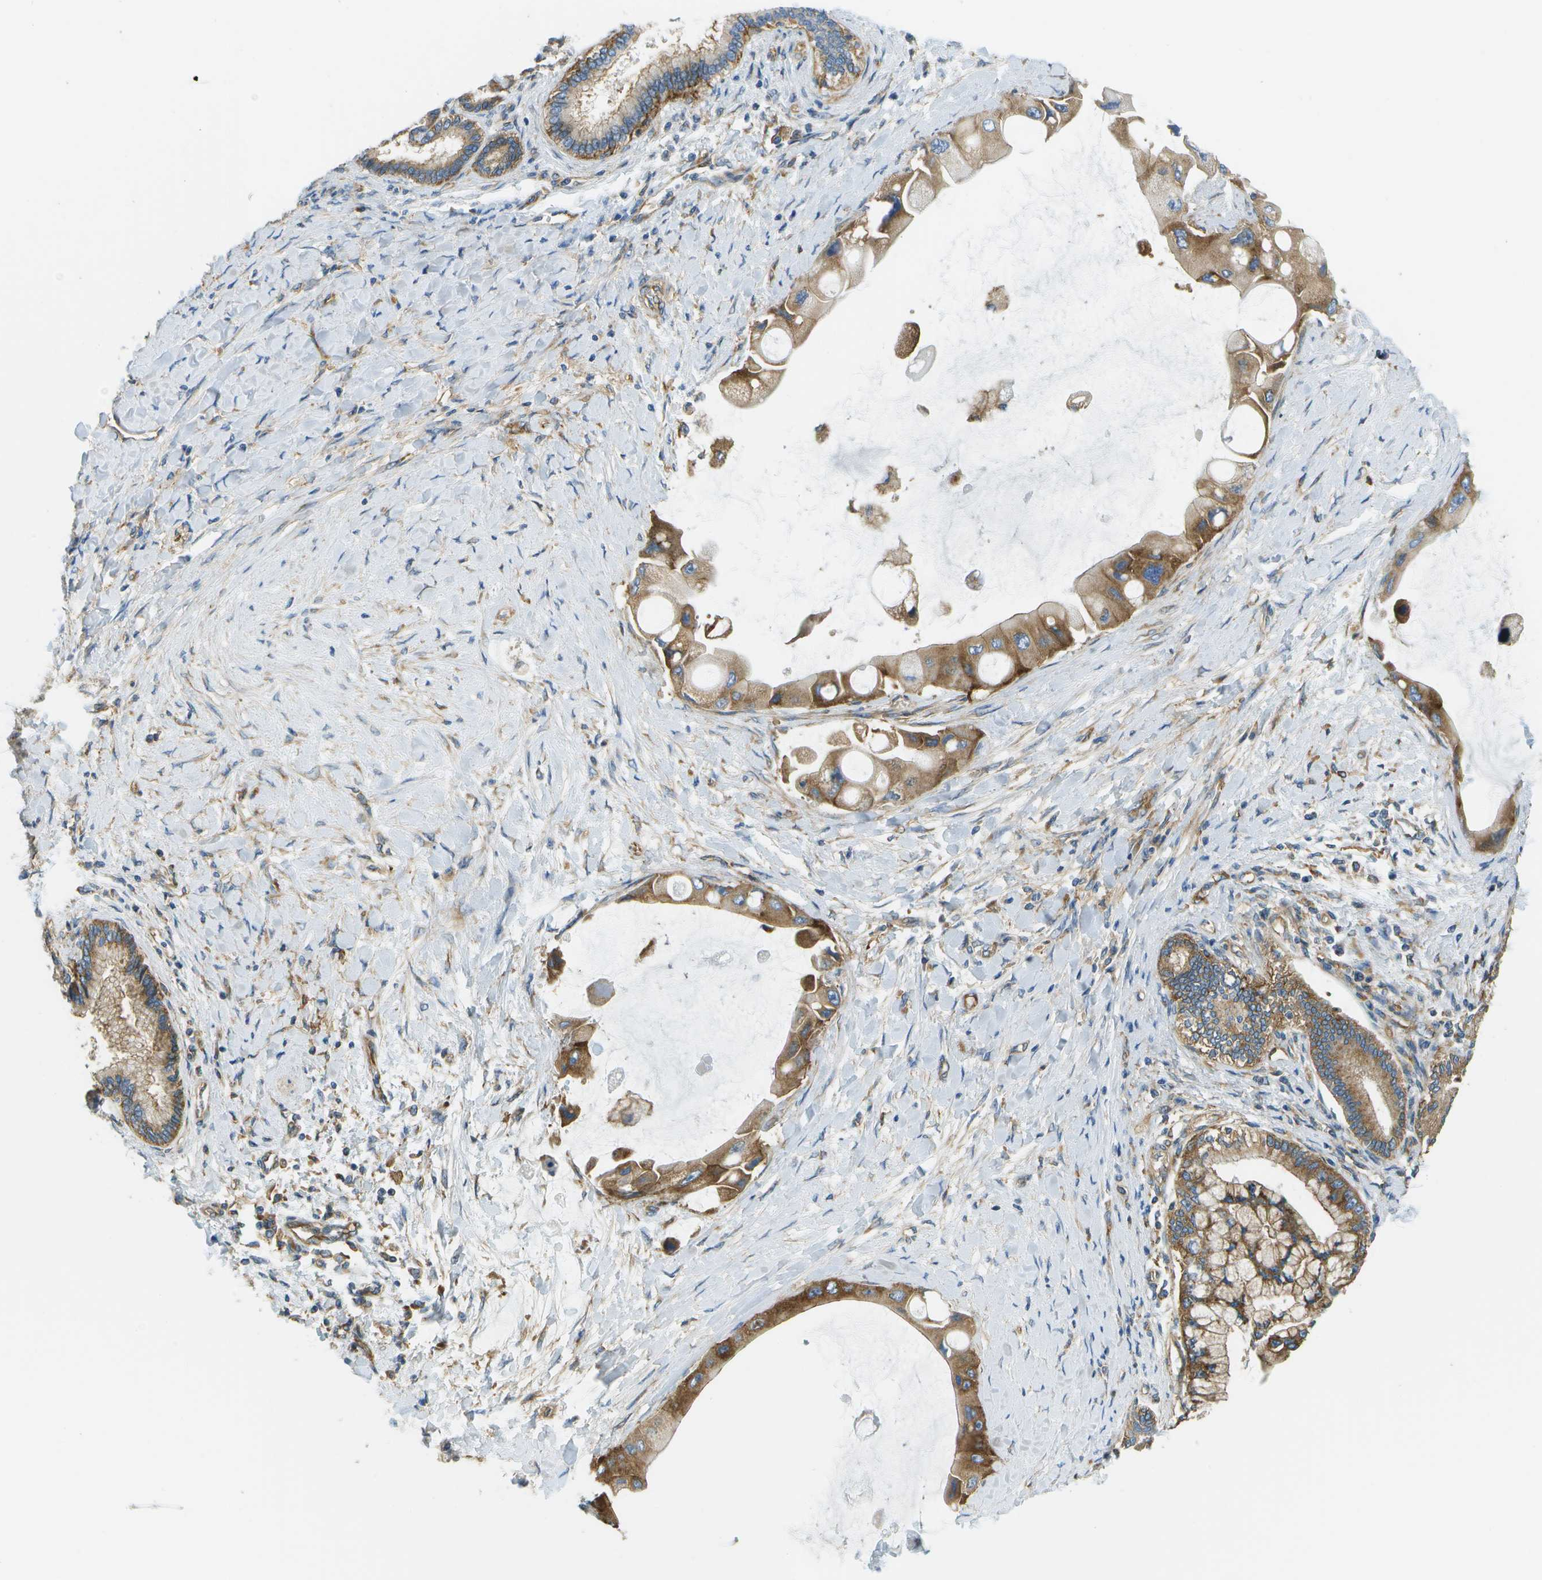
{"staining": {"intensity": "moderate", "quantity": ">75%", "location": "cytoplasmic/membranous"}, "tissue": "liver cancer", "cell_type": "Tumor cells", "image_type": "cancer", "snomed": [{"axis": "morphology", "description": "Normal tissue, NOS"}, {"axis": "morphology", "description": "Cholangiocarcinoma"}, {"axis": "topography", "description": "Liver"}, {"axis": "topography", "description": "Peripheral nerve tissue"}], "caption": "The histopathology image exhibits immunohistochemical staining of liver cholangiocarcinoma. There is moderate cytoplasmic/membranous staining is identified in approximately >75% of tumor cells.", "gene": "CLTC", "patient": {"sex": "male", "age": 50}}